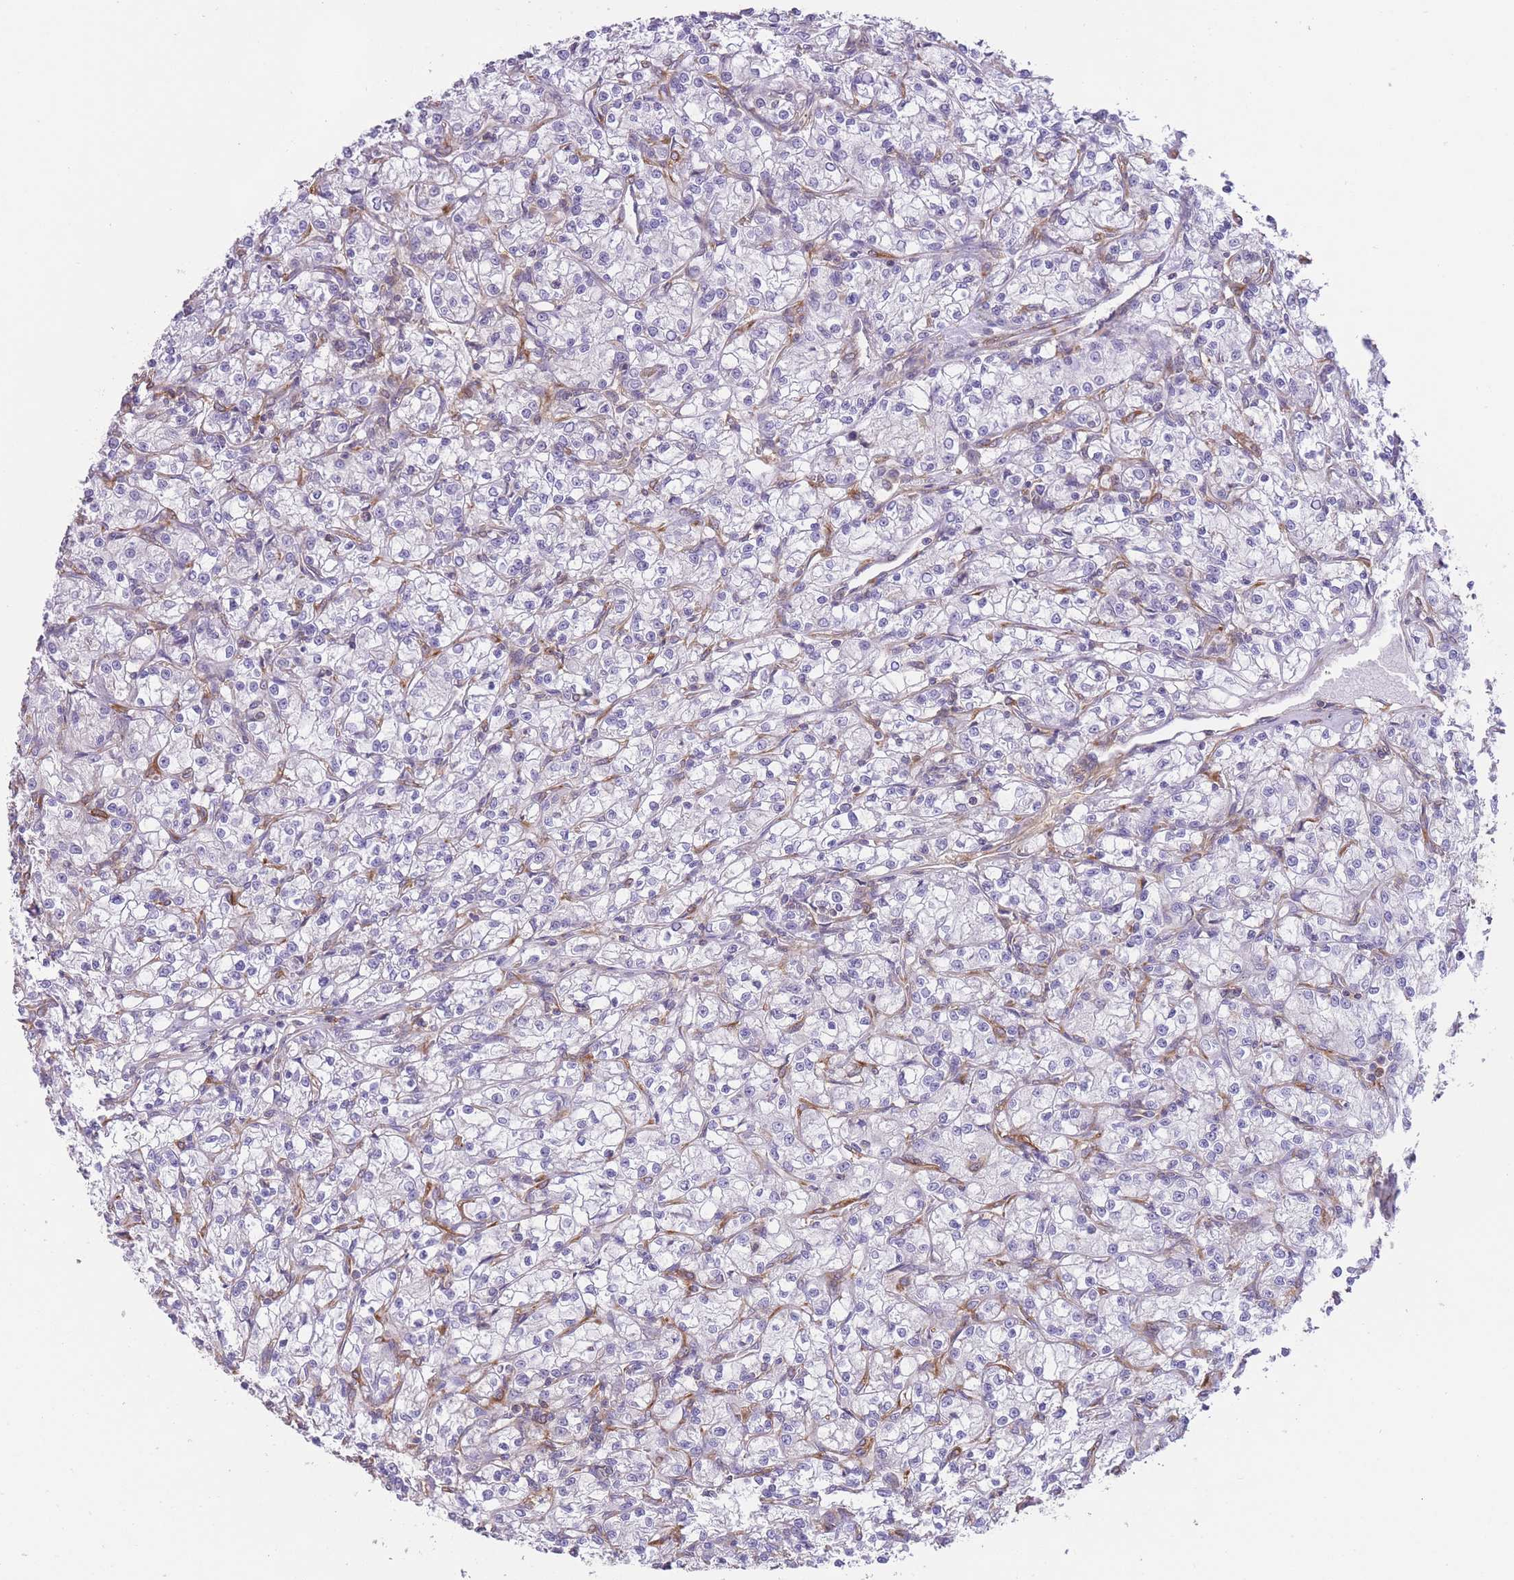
{"staining": {"intensity": "negative", "quantity": "none", "location": "none"}, "tissue": "renal cancer", "cell_type": "Tumor cells", "image_type": "cancer", "snomed": [{"axis": "morphology", "description": "Adenocarcinoma, NOS"}, {"axis": "topography", "description": "Kidney"}], "caption": "Human renal adenocarcinoma stained for a protein using immunohistochemistry (IHC) exhibits no expression in tumor cells.", "gene": "PRKAR1A", "patient": {"sex": "female", "age": 59}}